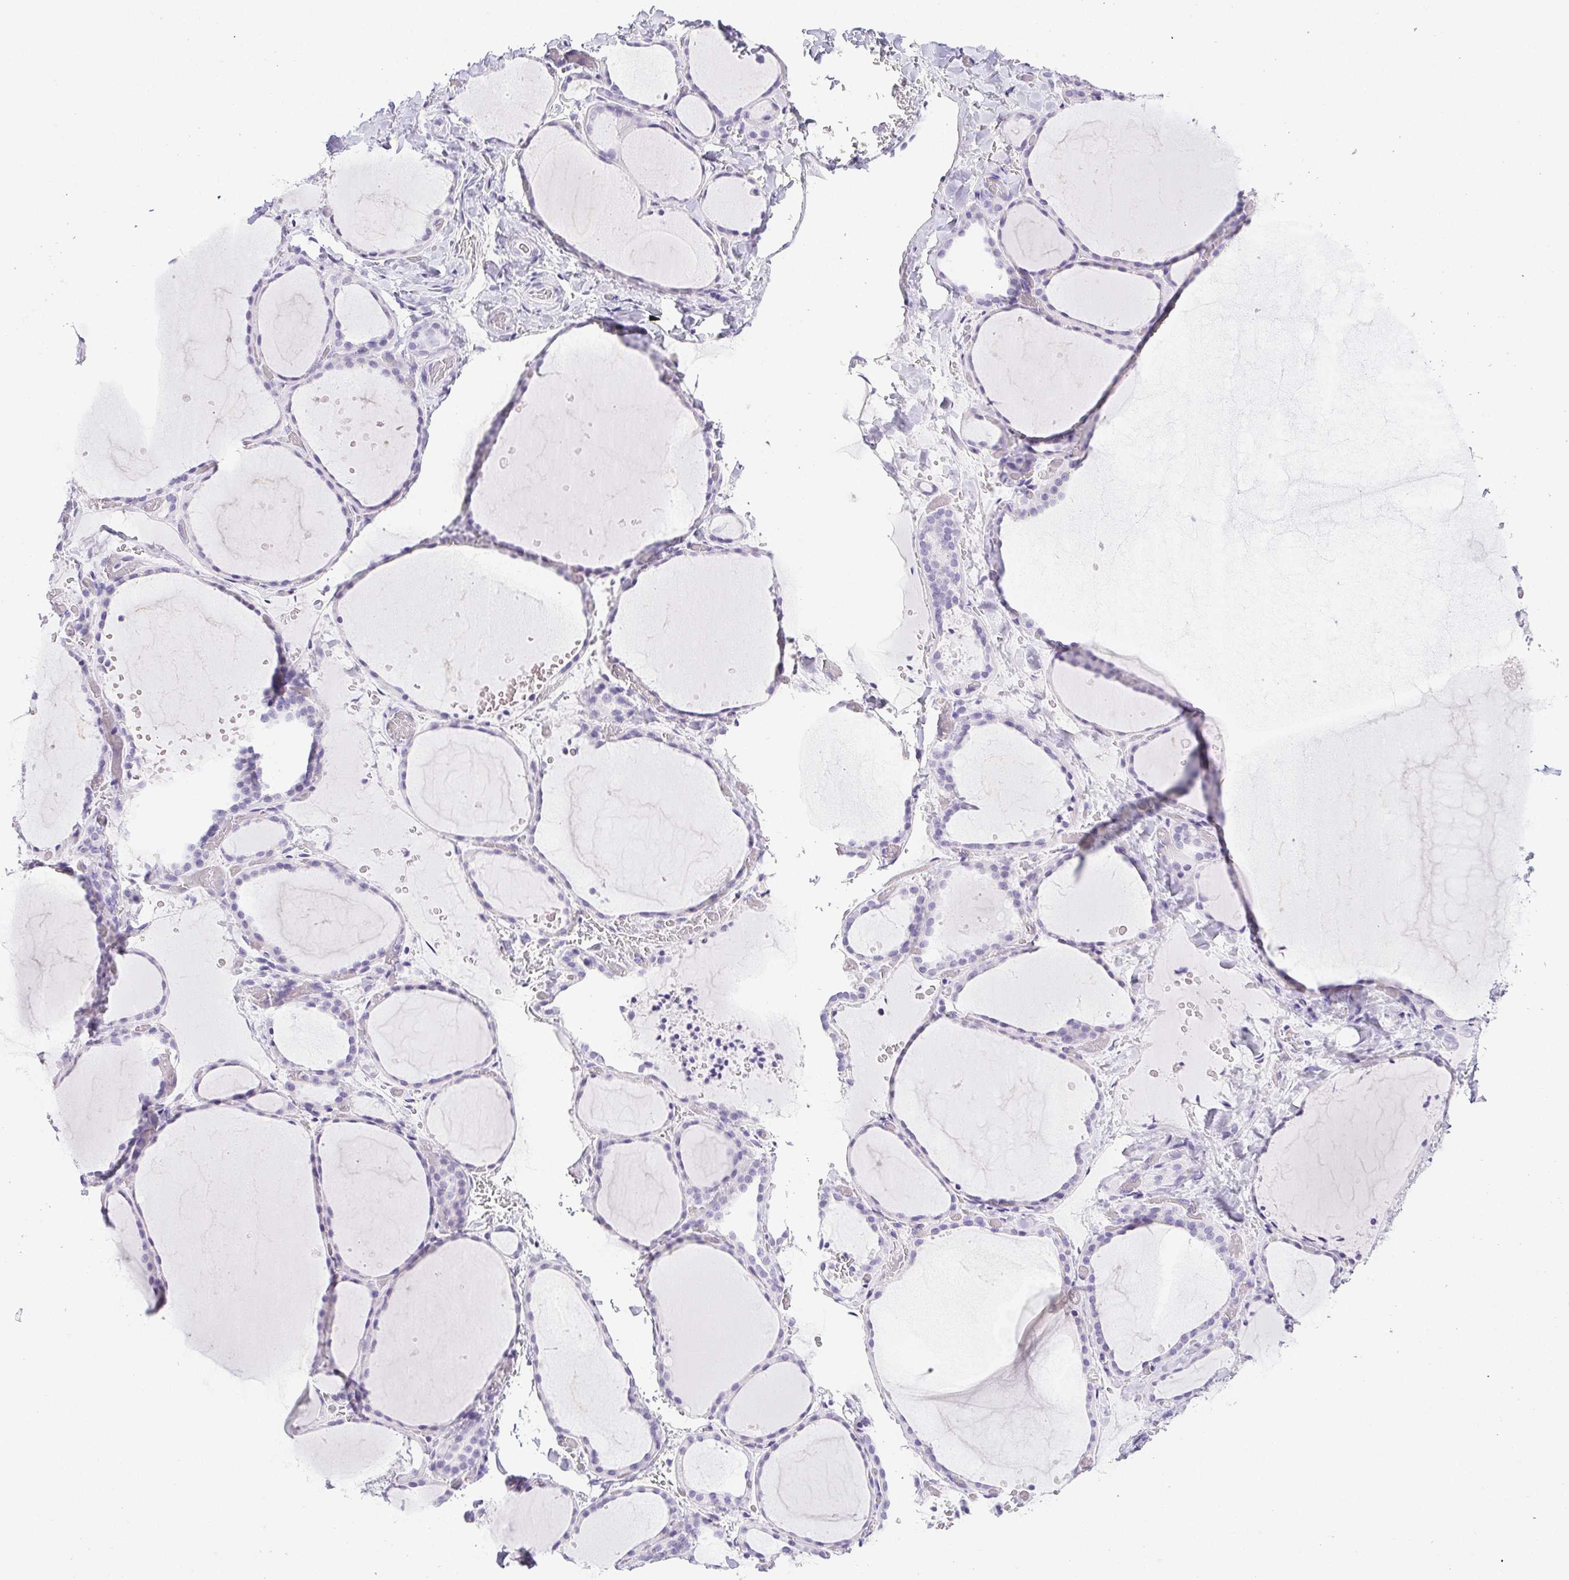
{"staining": {"intensity": "negative", "quantity": "none", "location": "none"}, "tissue": "thyroid gland", "cell_type": "Glandular cells", "image_type": "normal", "snomed": [{"axis": "morphology", "description": "Normal tissue, NOS"}, {"axis": "topography", "description": "Thyroid gland"}], "caption": "DAB (3,3'-diaminobenzidine) immunohistochemical staining of normal human thyroid gland shows no significant expression in glandular cells.", "gene": "HLA", "patient": {"sex": "female", "age": 36}}